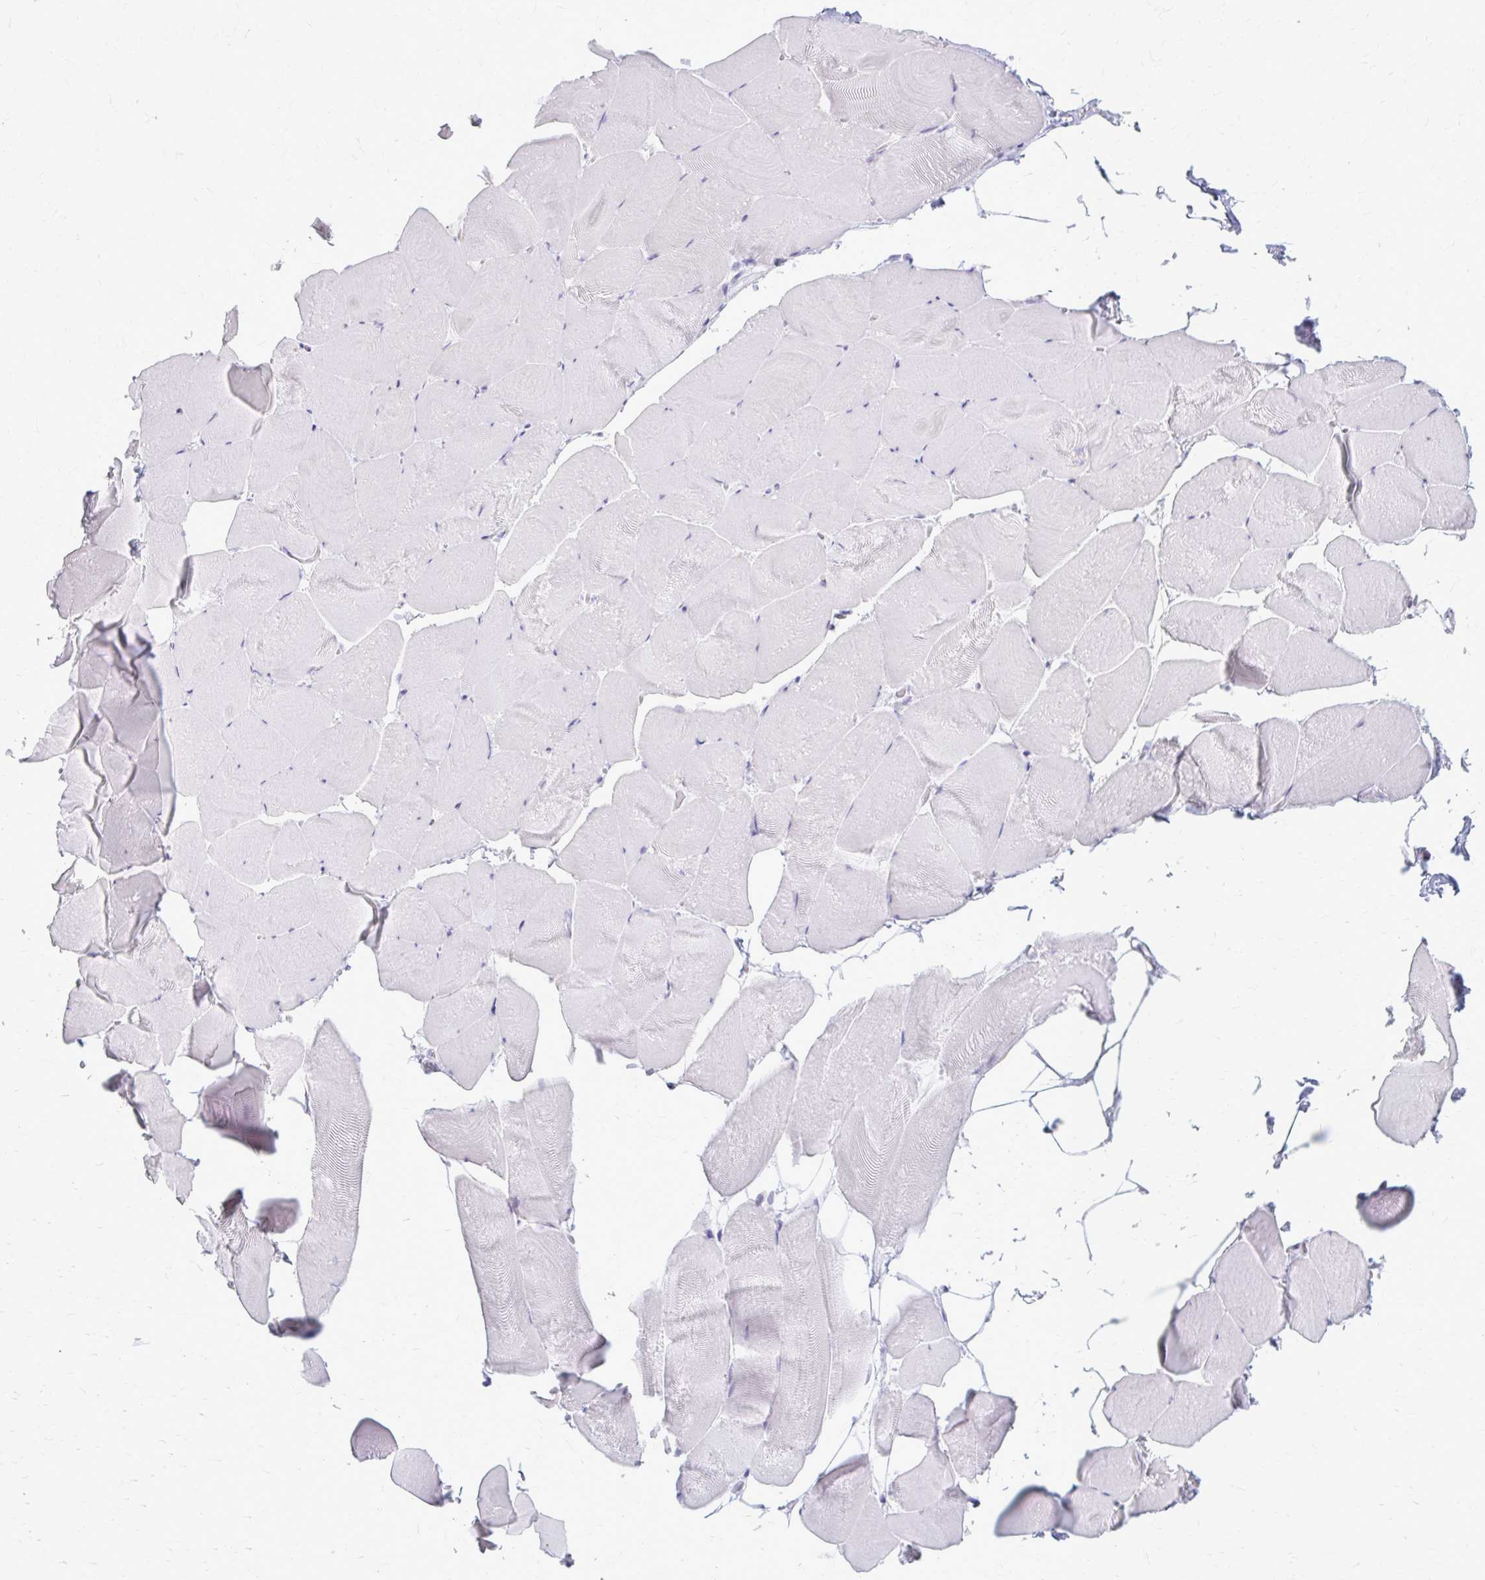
{"staining": {"intensity": "negative", "quantity": "none", "location": "none"}, "tissue": "skeletal muscle", "cell_type": "Myocytes", "image_type": "normal", "snomed": [{"axis": "morphology", "description": "Normal tissue, NOS"}, {"axis": "topography", "description": "Skeletal muscle"}], "caption": "Image shows no protein expression in myocytes of unremarkable skeletal muscle.", "gene": "KRT5", "patient": {"sex": "female", "age": 64}}